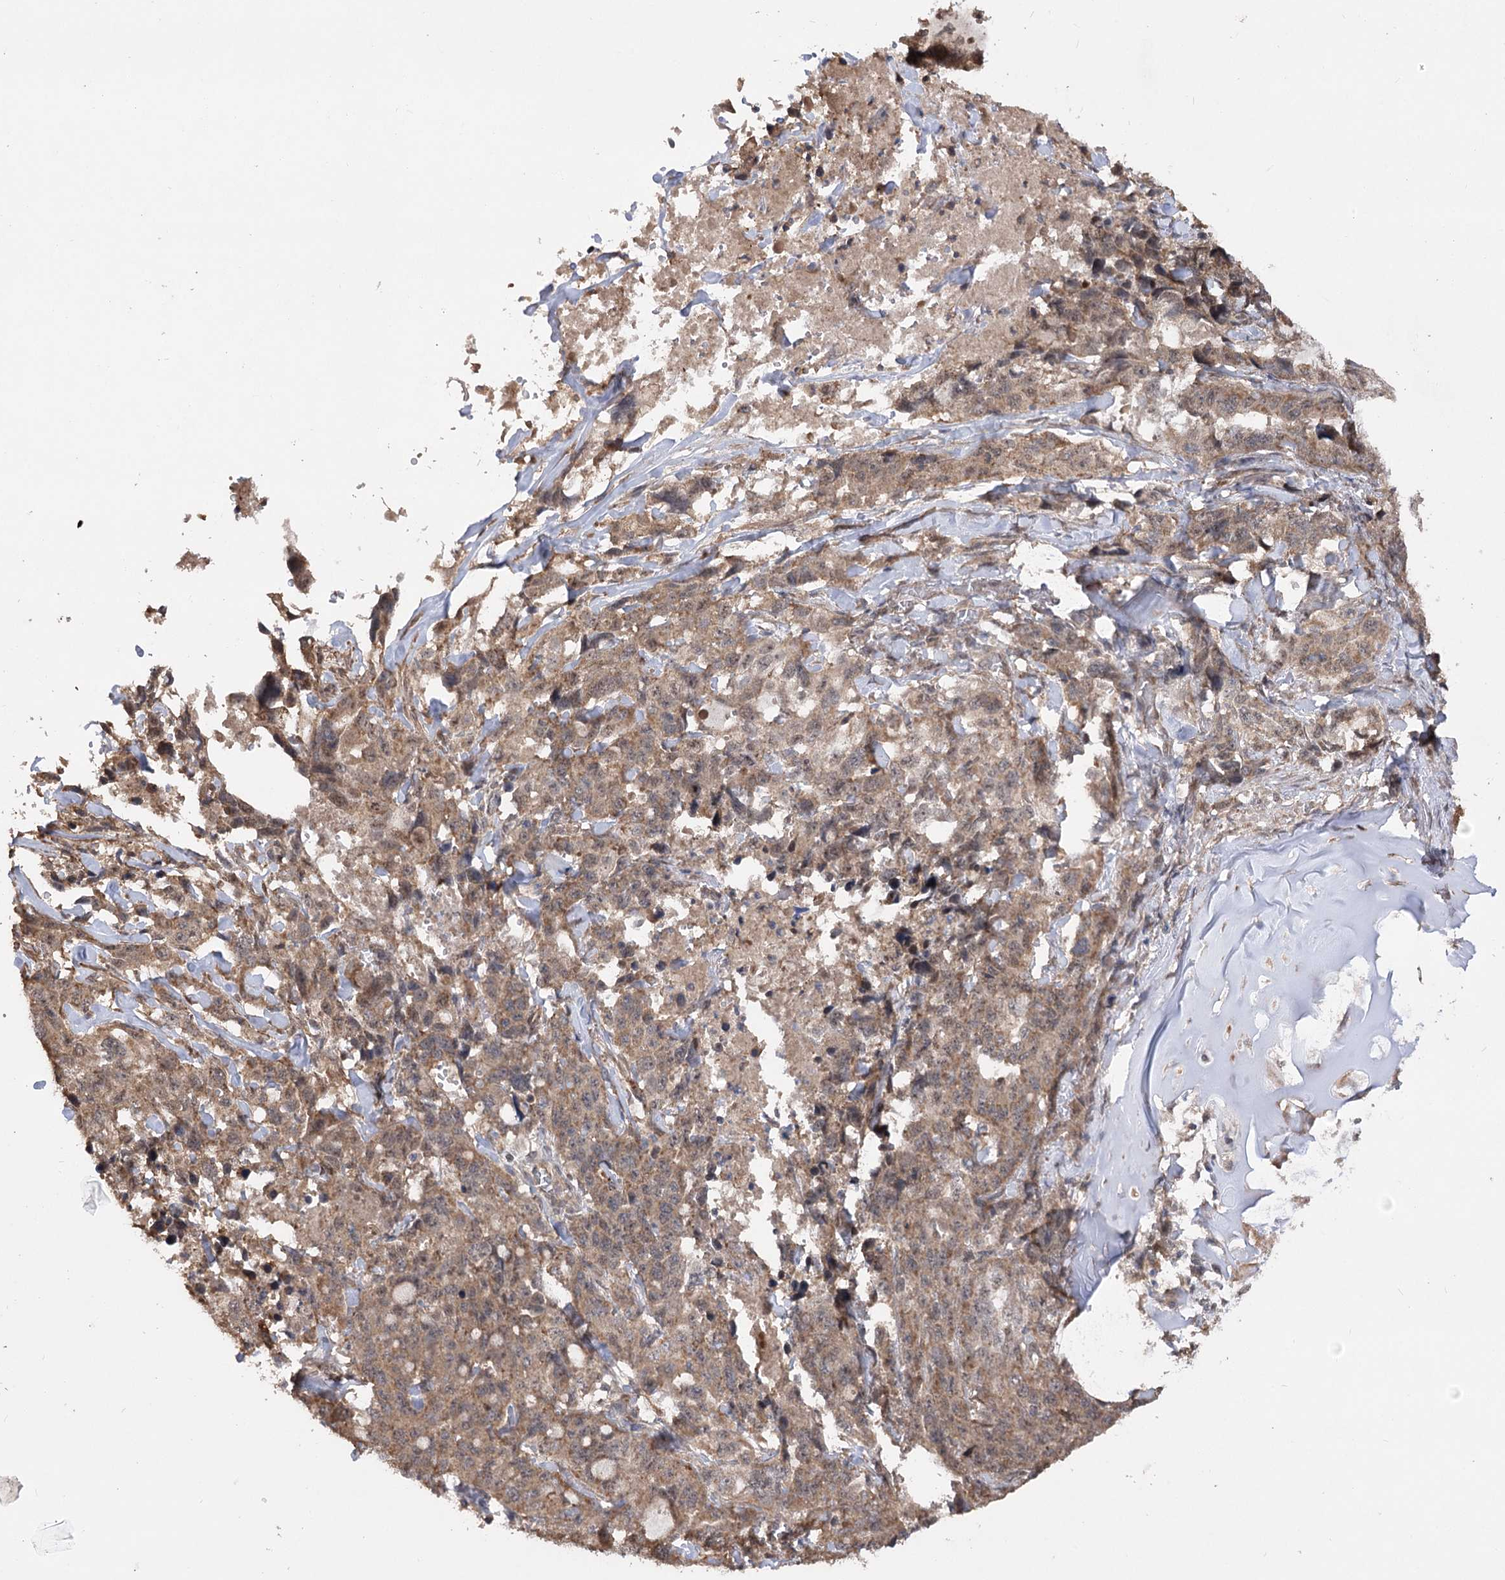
{"staining": {"intensity": "moderate", "quantity": ">75%", "location": "cytoplasmic/membranous,nuclear"}, "tissue": "lung cancer", "cell_type": "Tumor cells", "image_type": "cancer", "snomed": [{"axis": "morphology", "description": "Adenocarcinoma, NOS"}, {"axis": "topography", "description": "Lung"}], "caption": "Immunohistochemical staining of lung cancer (adenocarcinoma) shows moderate cytoplasmic/membranous and nuclear protein positivity in approximately >75% of tumor cells.", "gene": "TENM2", "patient": {"sex": "female", "age": 51}}